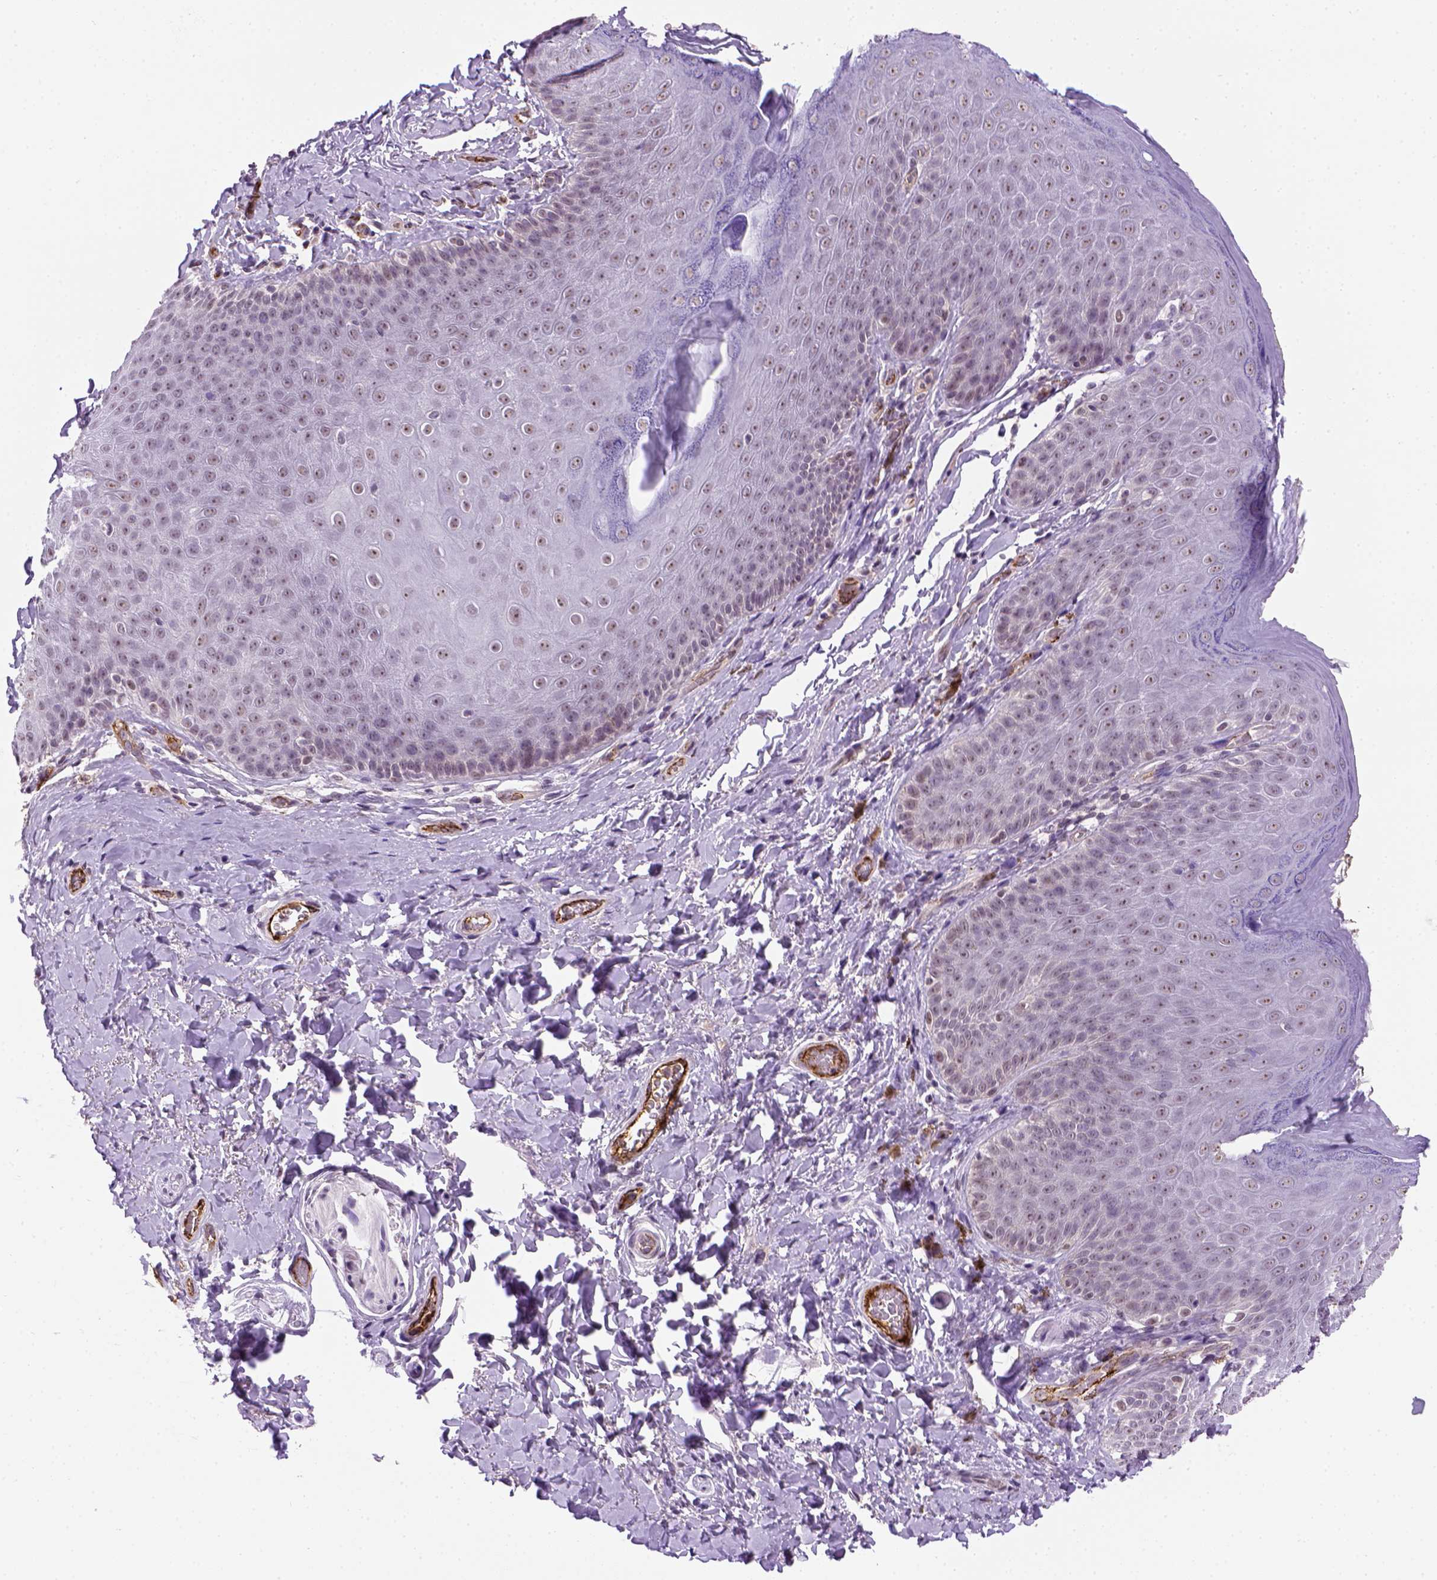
{"staining": {"intensity": "negative", "quantity": "none", "location": "none"}, "tissue": "skin", "cell_type": "Epidermal cells", "image_type": "normal", "snomed": [{"axis": "morphology", "description": "Normal tissue, NOS"}, {"axis": "topography", "description": "Anal"}], "caption": "Unremarkable skin was stained to show a protein in brown. There is no significant staining in epidermal cells. Brightfield microscopy of immunohistochemistry (IHC) stained with DAB (3,3'-diaminobenzidine) (brown) and hematoxylin (blue), captured at high magnification.", "gene": "VWF", "patient": {"sex": "male", "age": 53}}